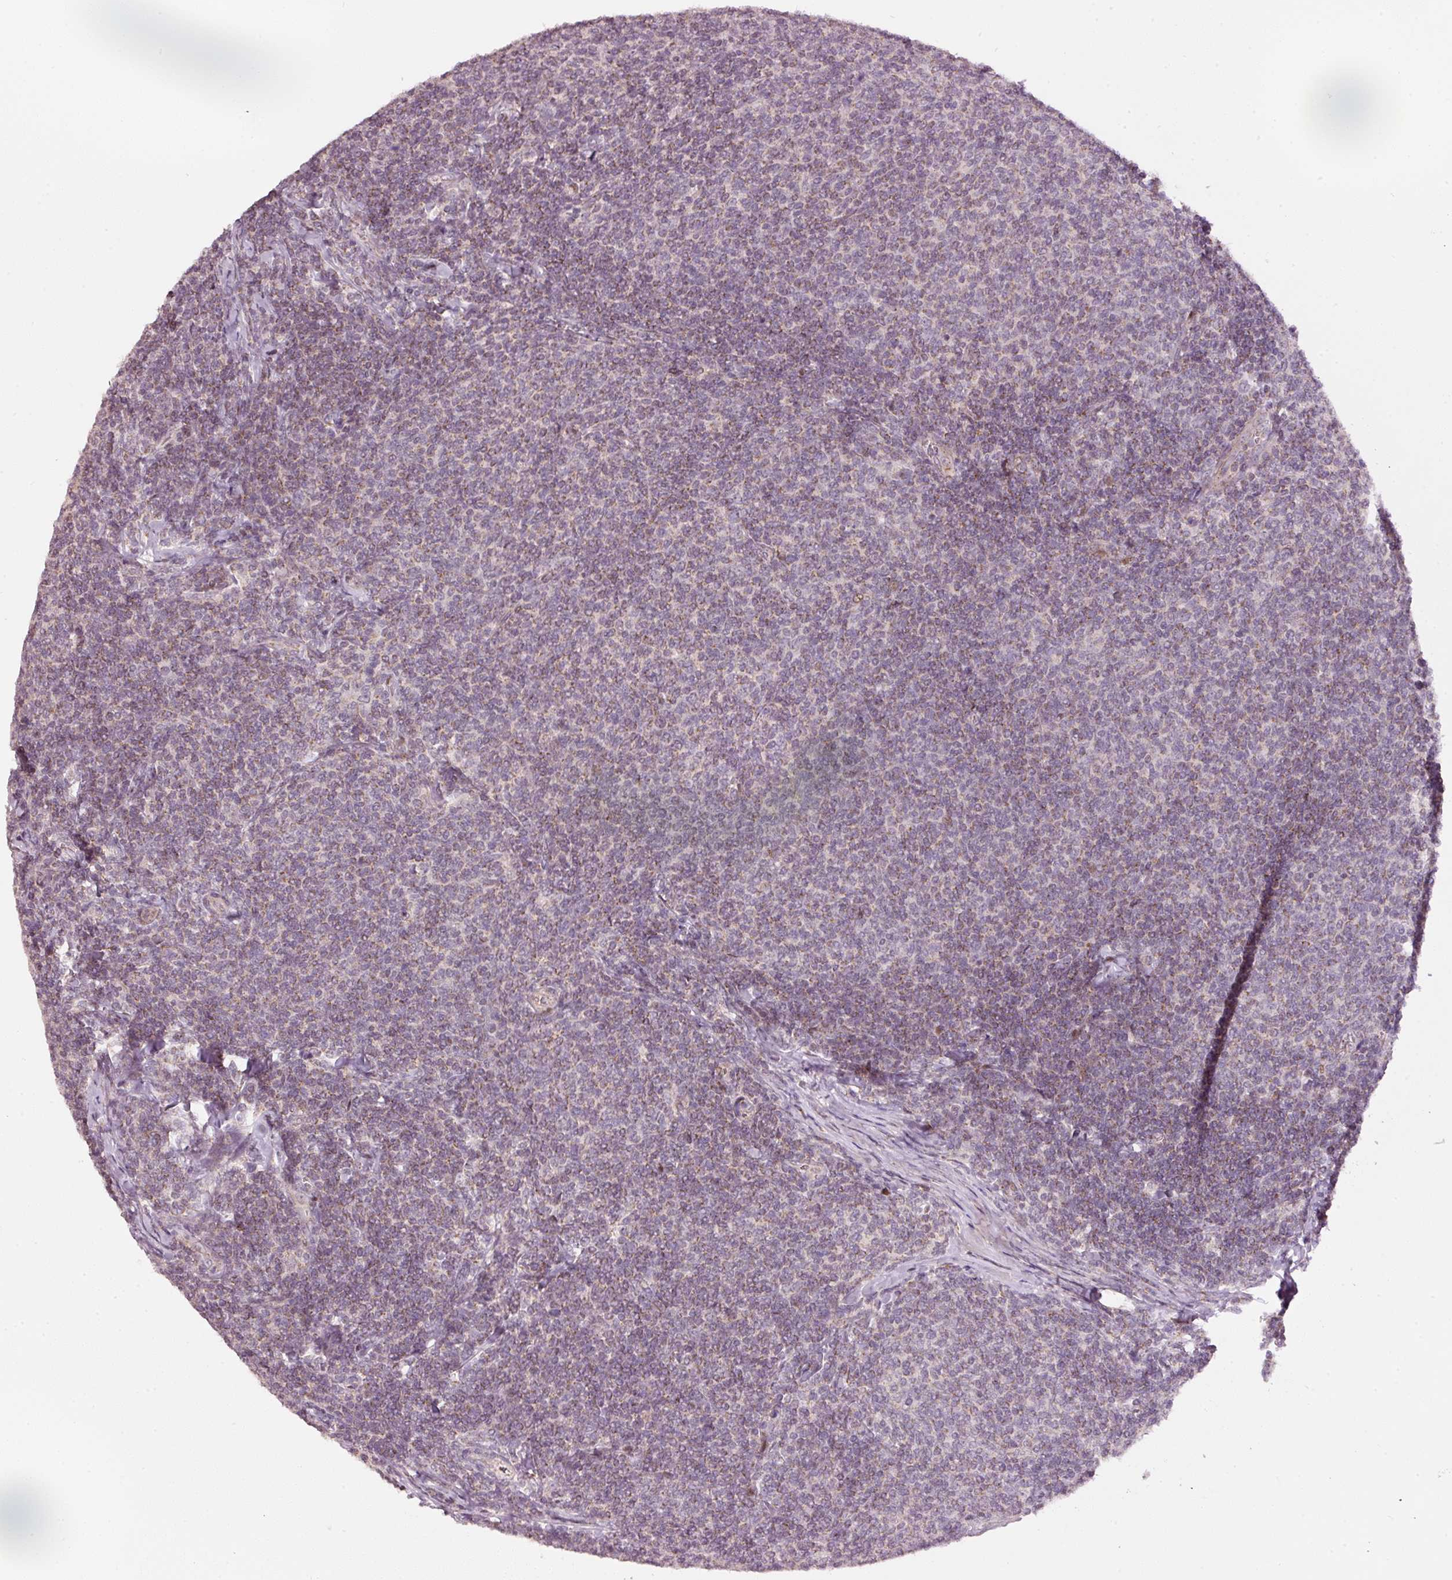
{"staining": {"intensity": "negative", "quantity": "none", "location": "none"}, "tissue": "lymphoma", "cell_type": "Tumor cells", "image_type": "cancer", "snomed": [{"axis": "morphology", "description": "Malignant lymphoma, non-Hodgkin's type, Low grade"}, {"axis": "topography", "description": "Lymph node"}], "caption": "Tumor cells are negative for brown protein staining in malignant lymphoma, non-Hodgkin's type (low-grade).", "gene": "TOB2", "patient": {"sex": "male", "age": 52}}